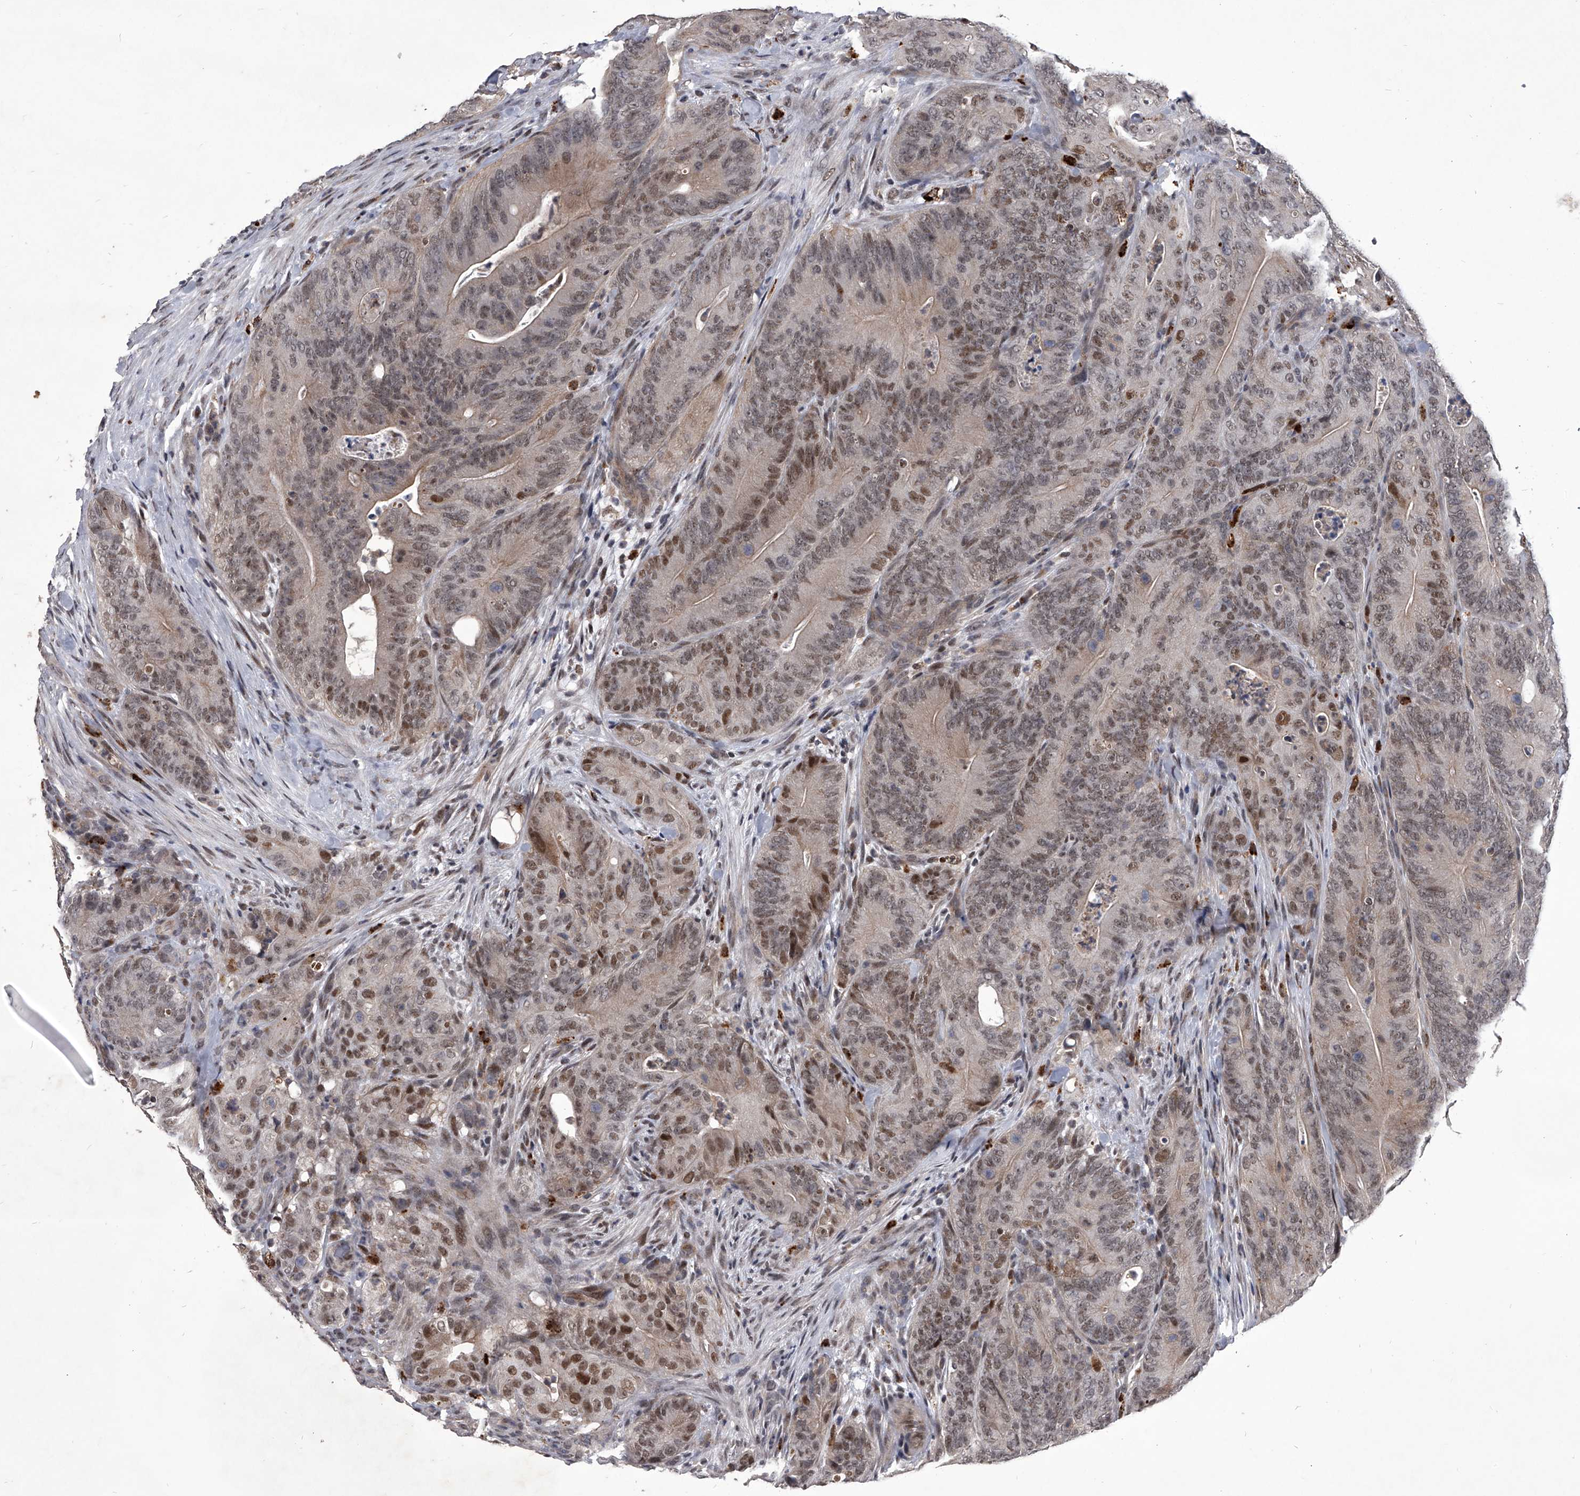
{"staining": {"intensity": "moderate", "quantity": ">75%", "location": "nuclear"}, "tissue": "colorectal cancer", "cell_type": "Tumor cells", "image_type": "cancer", "snomed": [{"axis": "morphology", "description": "Normal tissue, NOS"}, {"axis": "topography", "description": "Colon"}], "caption": "A medium amount of moderate nuclear positivity is identified in approximately >75% of tumor cells in colorectal cancer tissue.", "gene": "CMTR1", "patient": {"sex": "female", "age": 82}}